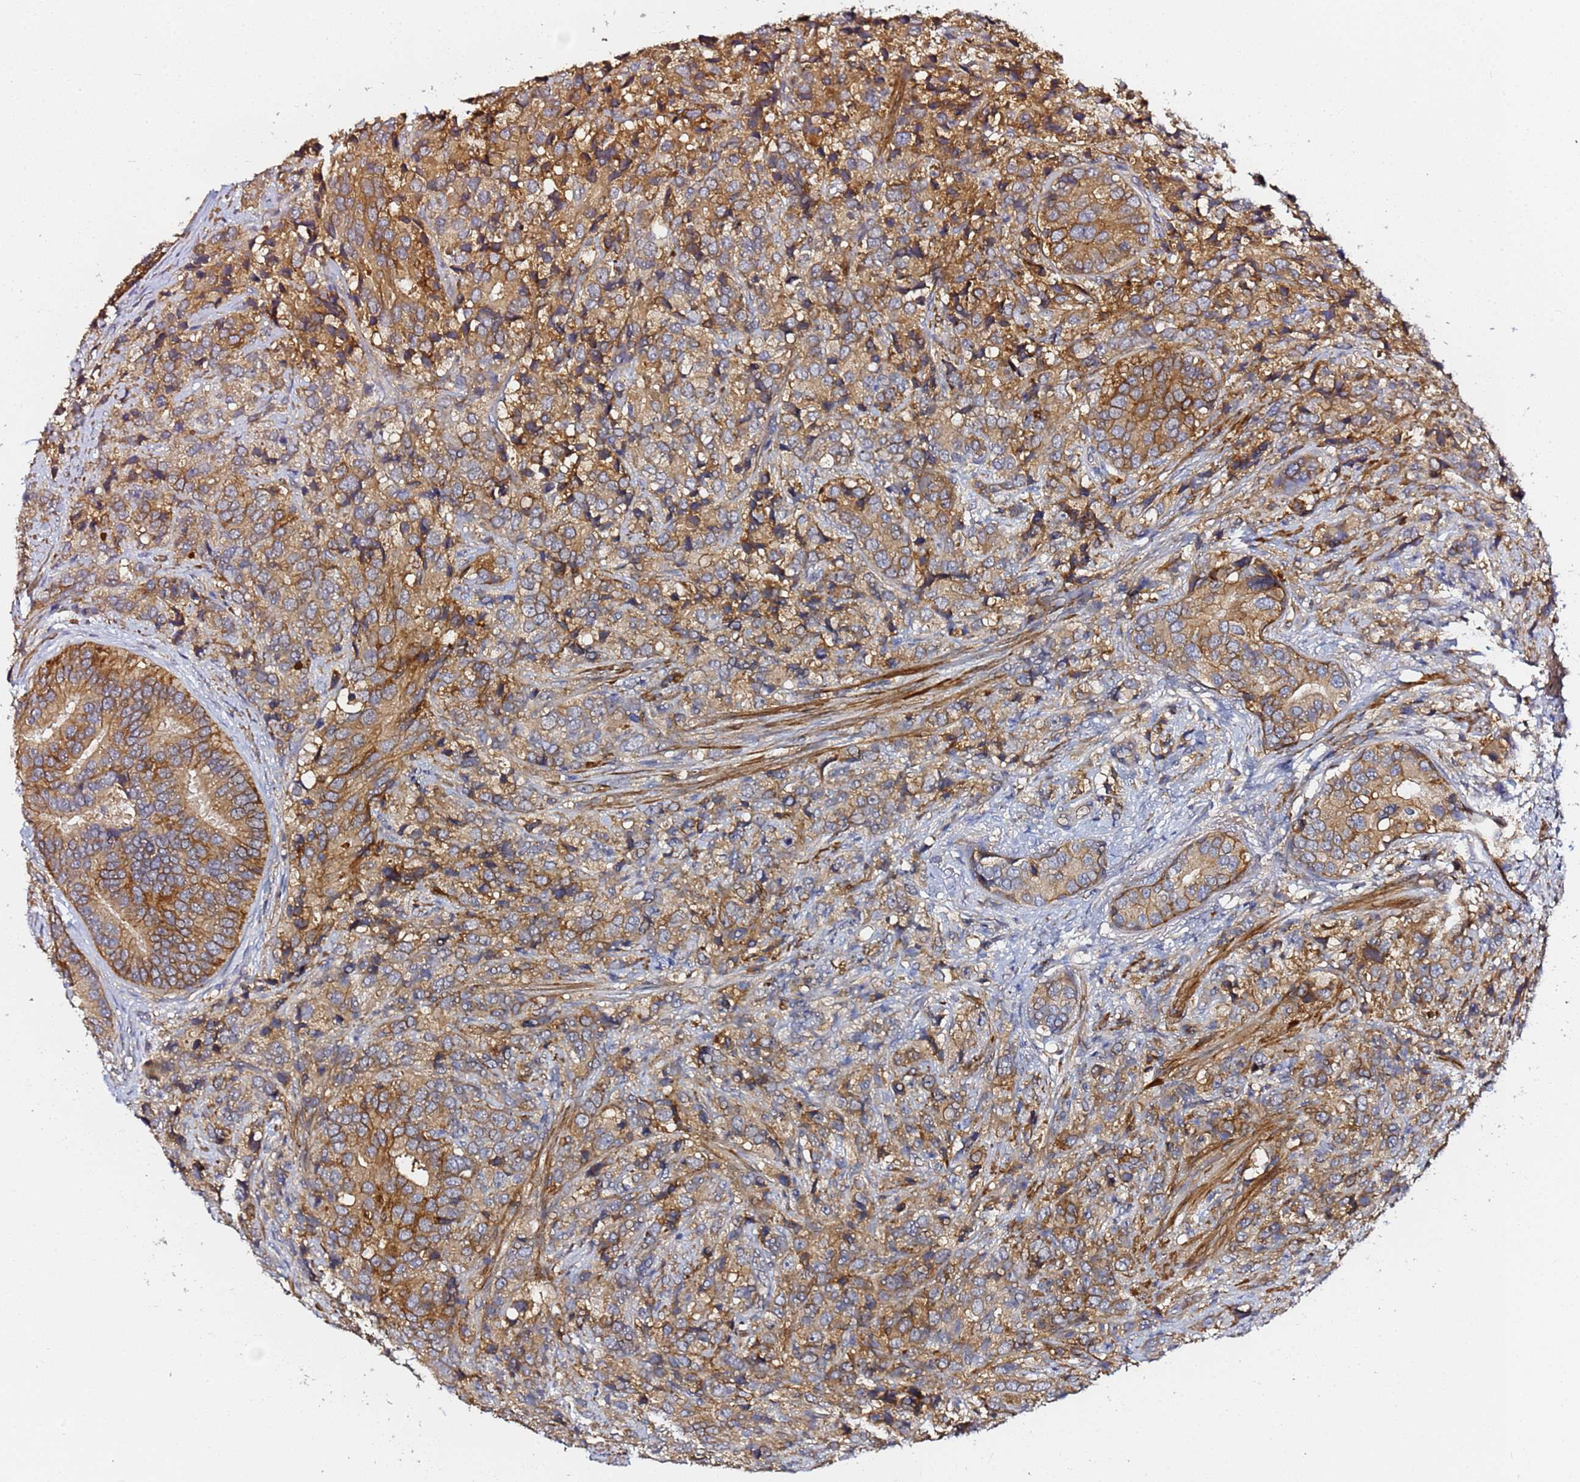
{"staining": {"intensity": "moderate", "quantity": ">75%", "location": "cytoplasmic/membranous"}, "tissue": "prostate cancer", "cell_type": "Tumor cells", "image_type": "cancer", "snomed": [{"axis": "morphology", "description": "Adenocarcinoma, High grade"}, {"axis": "topography", "description": "Prostate"}], "caption": "Protein expression by immunohistochemistry reveals moderate cytoplasmic/membranous positivity in about >75% of tumor cells in prostate cancer.", "gene": "LRRC69", "patient": {"sex": "male", "age": 62}}